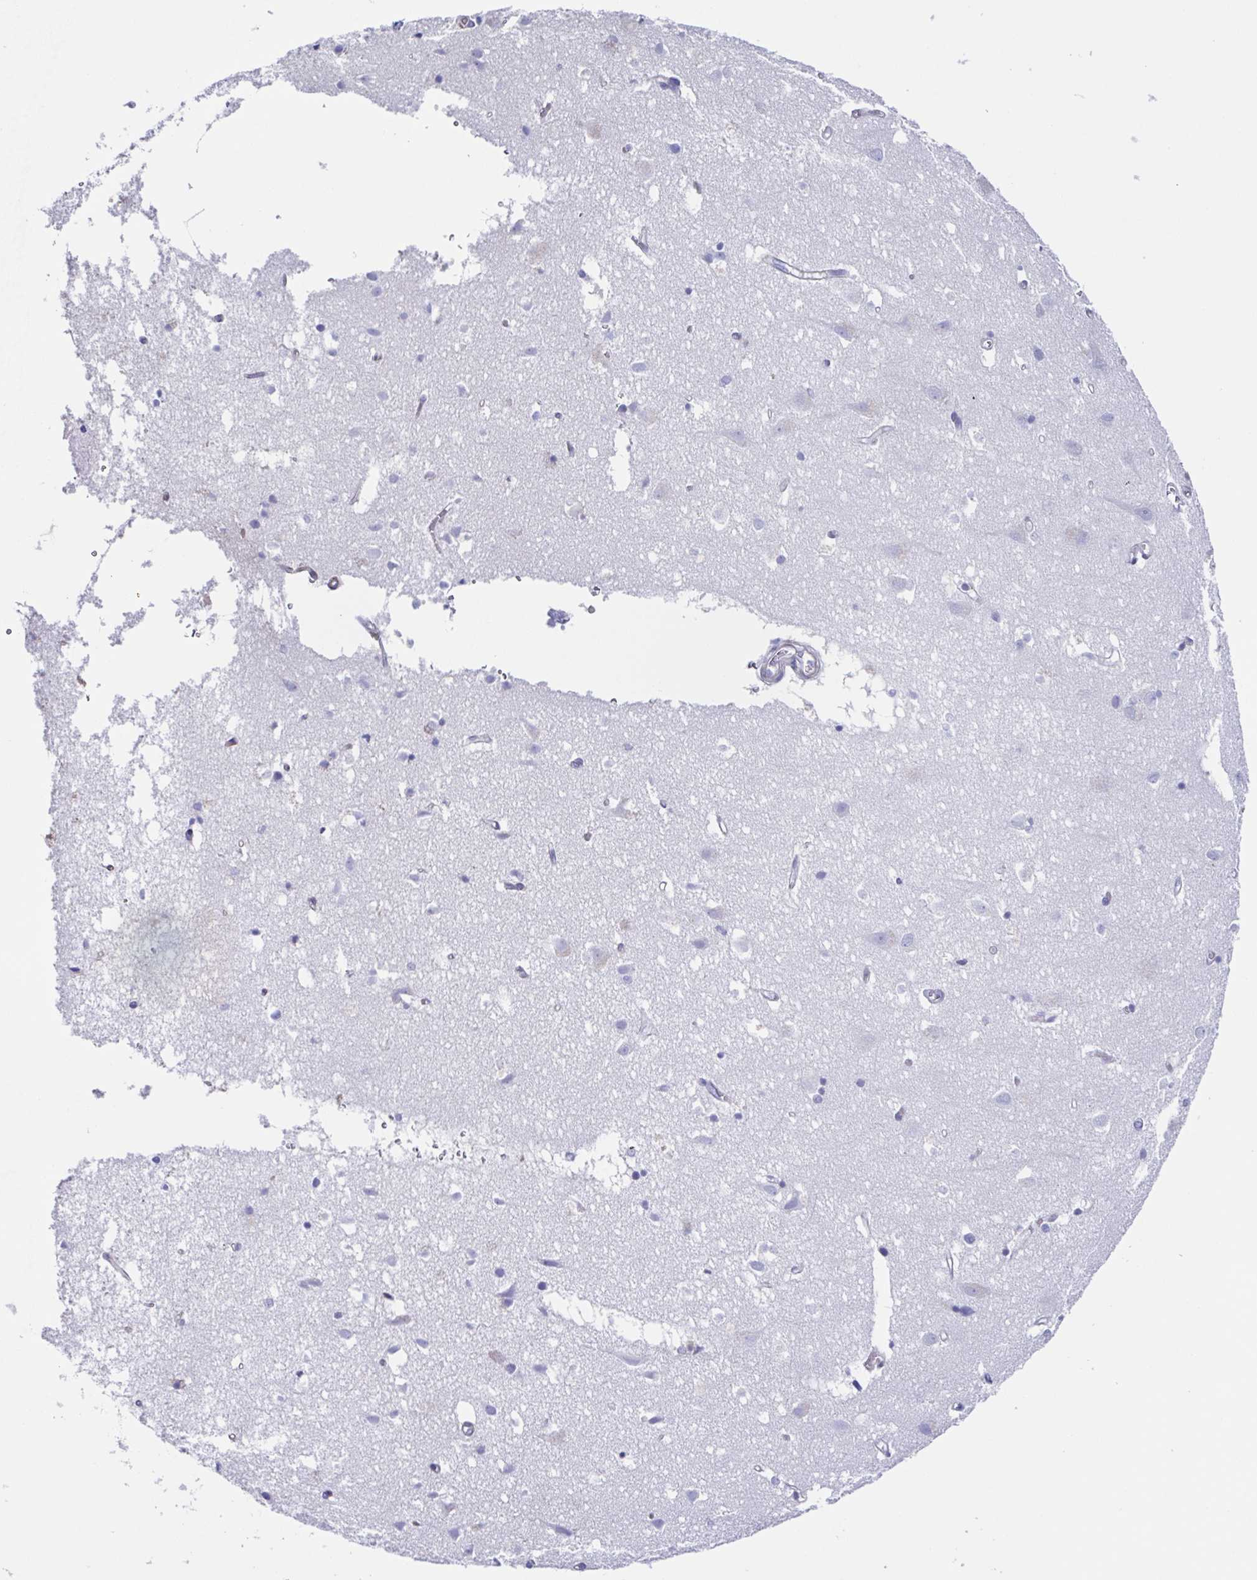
{"staining": {"intensity": "negative", "quantity": "none", "location": "none"}, "tissue": "cerebral cortex", "cell_type": "Endothelial cells", "image_type": "normal", "snomed": [{"axis": "morphology", "description": "Normal tissue, NOS"}, {"axis": "topography", "description": "Cerebral cortex"}], "caption": "The immunohistochemistry (IHC) histopathology image has no significant positivity in endothelial cells of cerebral cortex. (DAB immunohistochemistry, high magnification).", "gene": "PBOV1", "patient": {"sex": "male", "age": 70}}